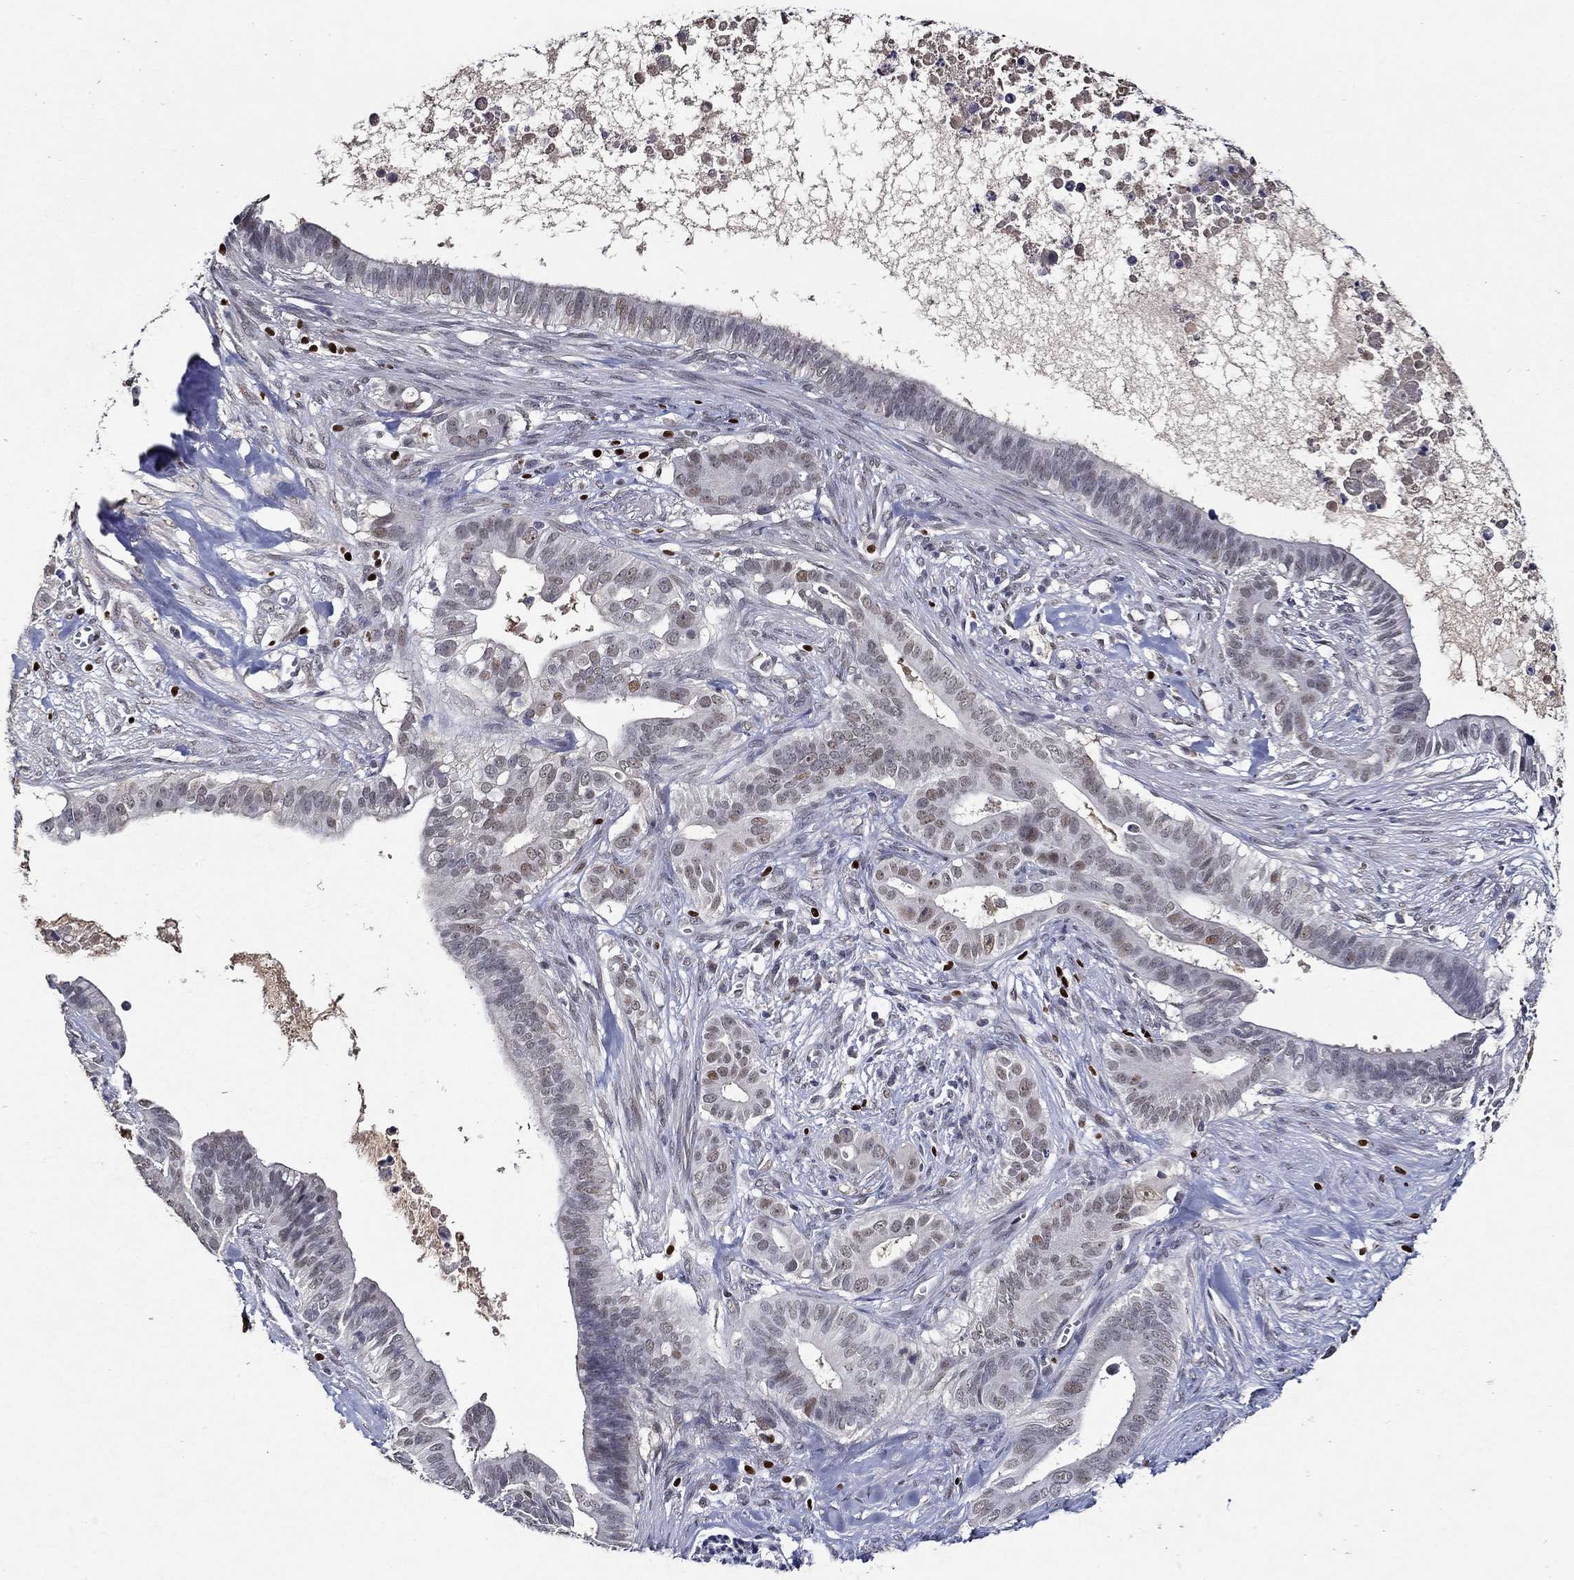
{"staining": {"intensity": "moderate", "quantity": "<25%", "location": "nuclear"}, "tissue": "pancreatic cancer", "cell_type": "Tumor cells", "image_type": "cancer", "snomed": [{"axis": "morphology", "description": "Adenocarcinoma, NOS"}, {"axis": "topography", "description": "Pancreas"}], "caption": "Approximately <25% of tumor cells in pancreatic cancer (adenocarcinoma) show moderate nuclear protein expression as visualized by brown immunohistochemical staining.", "gene": "GATA2", "patient": {"sex": "male", "age": 61}}